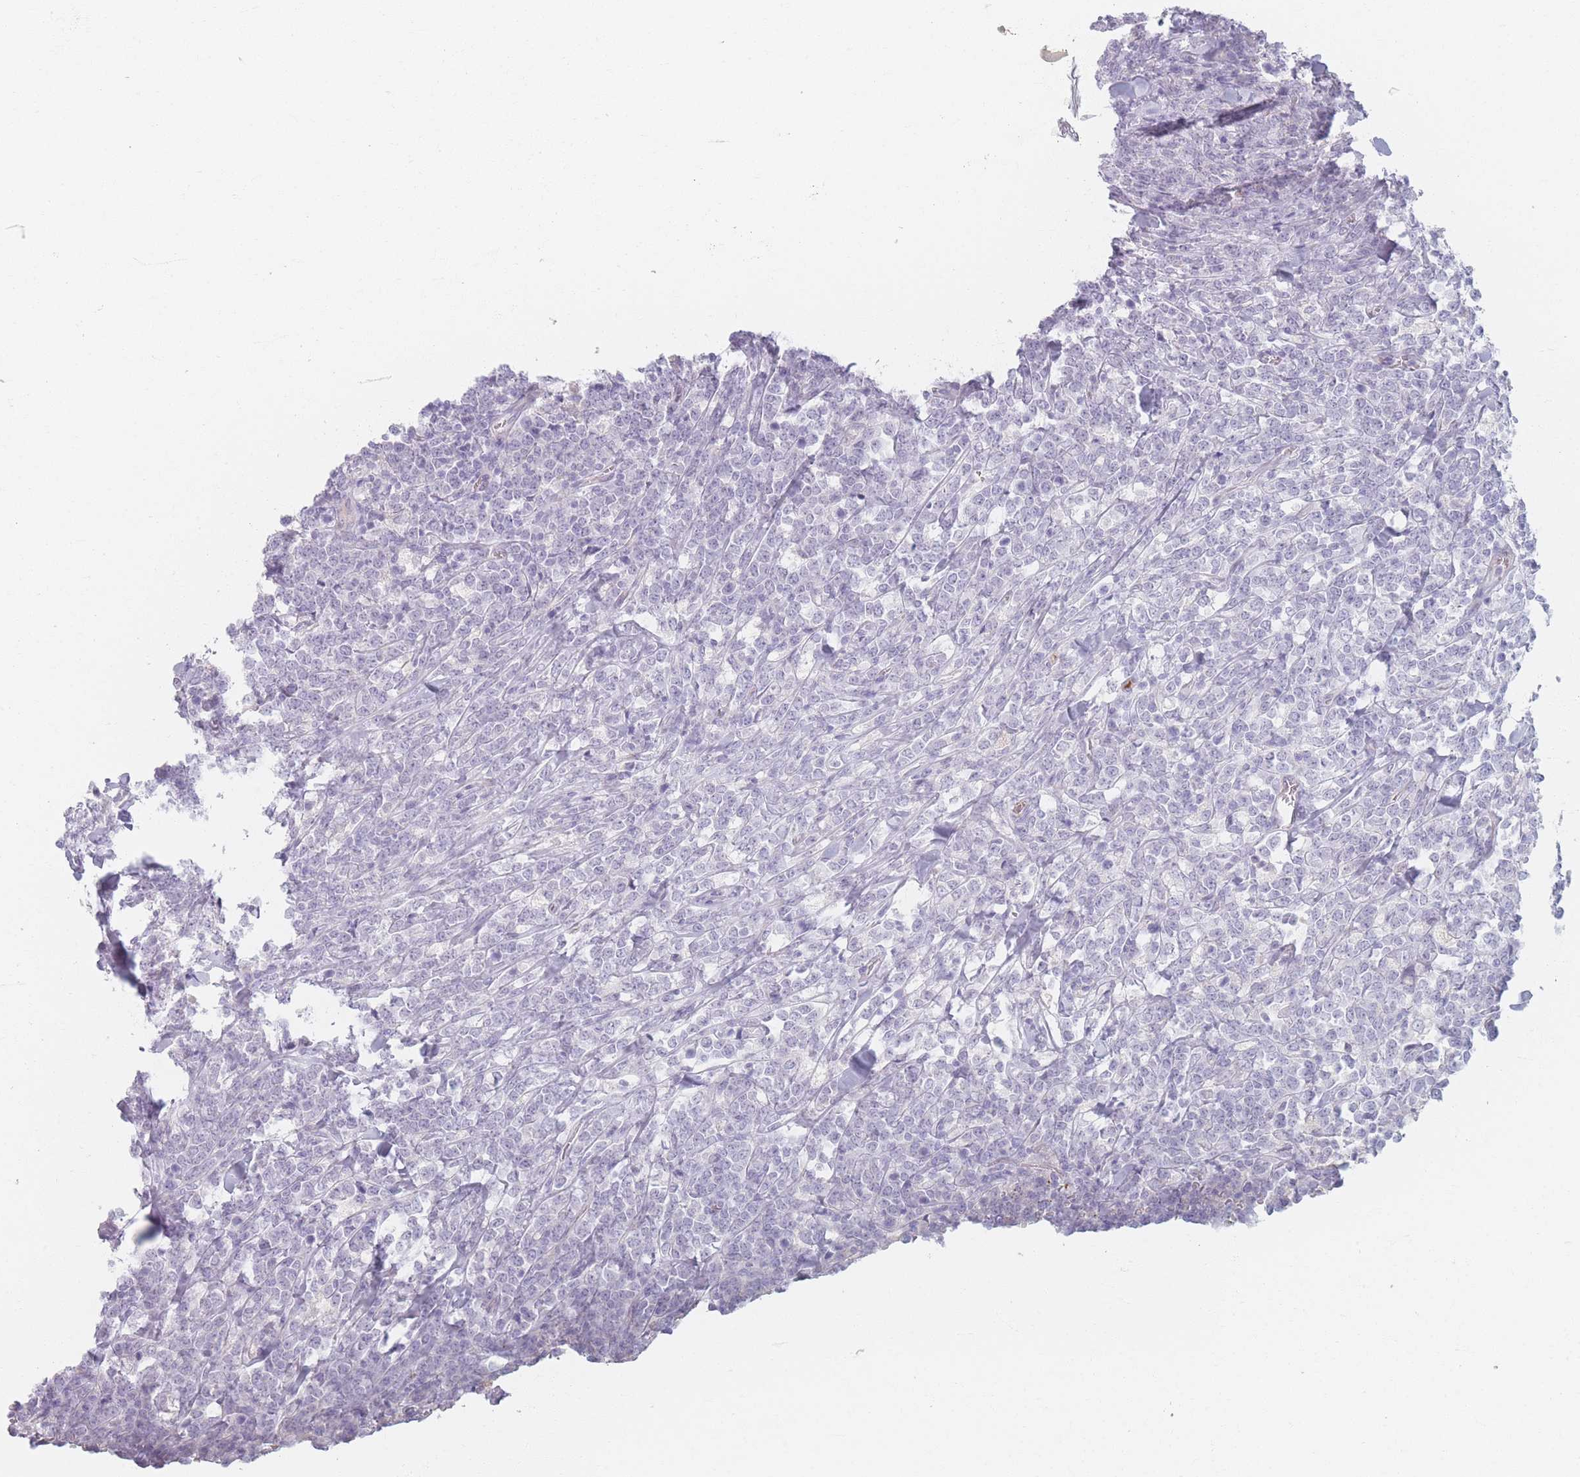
{"staining": {"intensity": "negative", "quantity": "none", "location": "none"}, "tissue": "lymphoma", "cell_type": "Tumor cells", "image_type": "cancer", "snomed": [{"axis": "morphology", "description": "Malignant lymphoma, non-Hodgkin's type, High grade"}, {"axis": "topography", "description": "Small intestine"}], "caption": "DAB immunohistochemical staining of high-grade malignant lymphoma, non-Hodgkin's type reveals no significant staining in tumor cells.", "gene": "PIGM", "patient": {"sex": "male", "age": 8}}